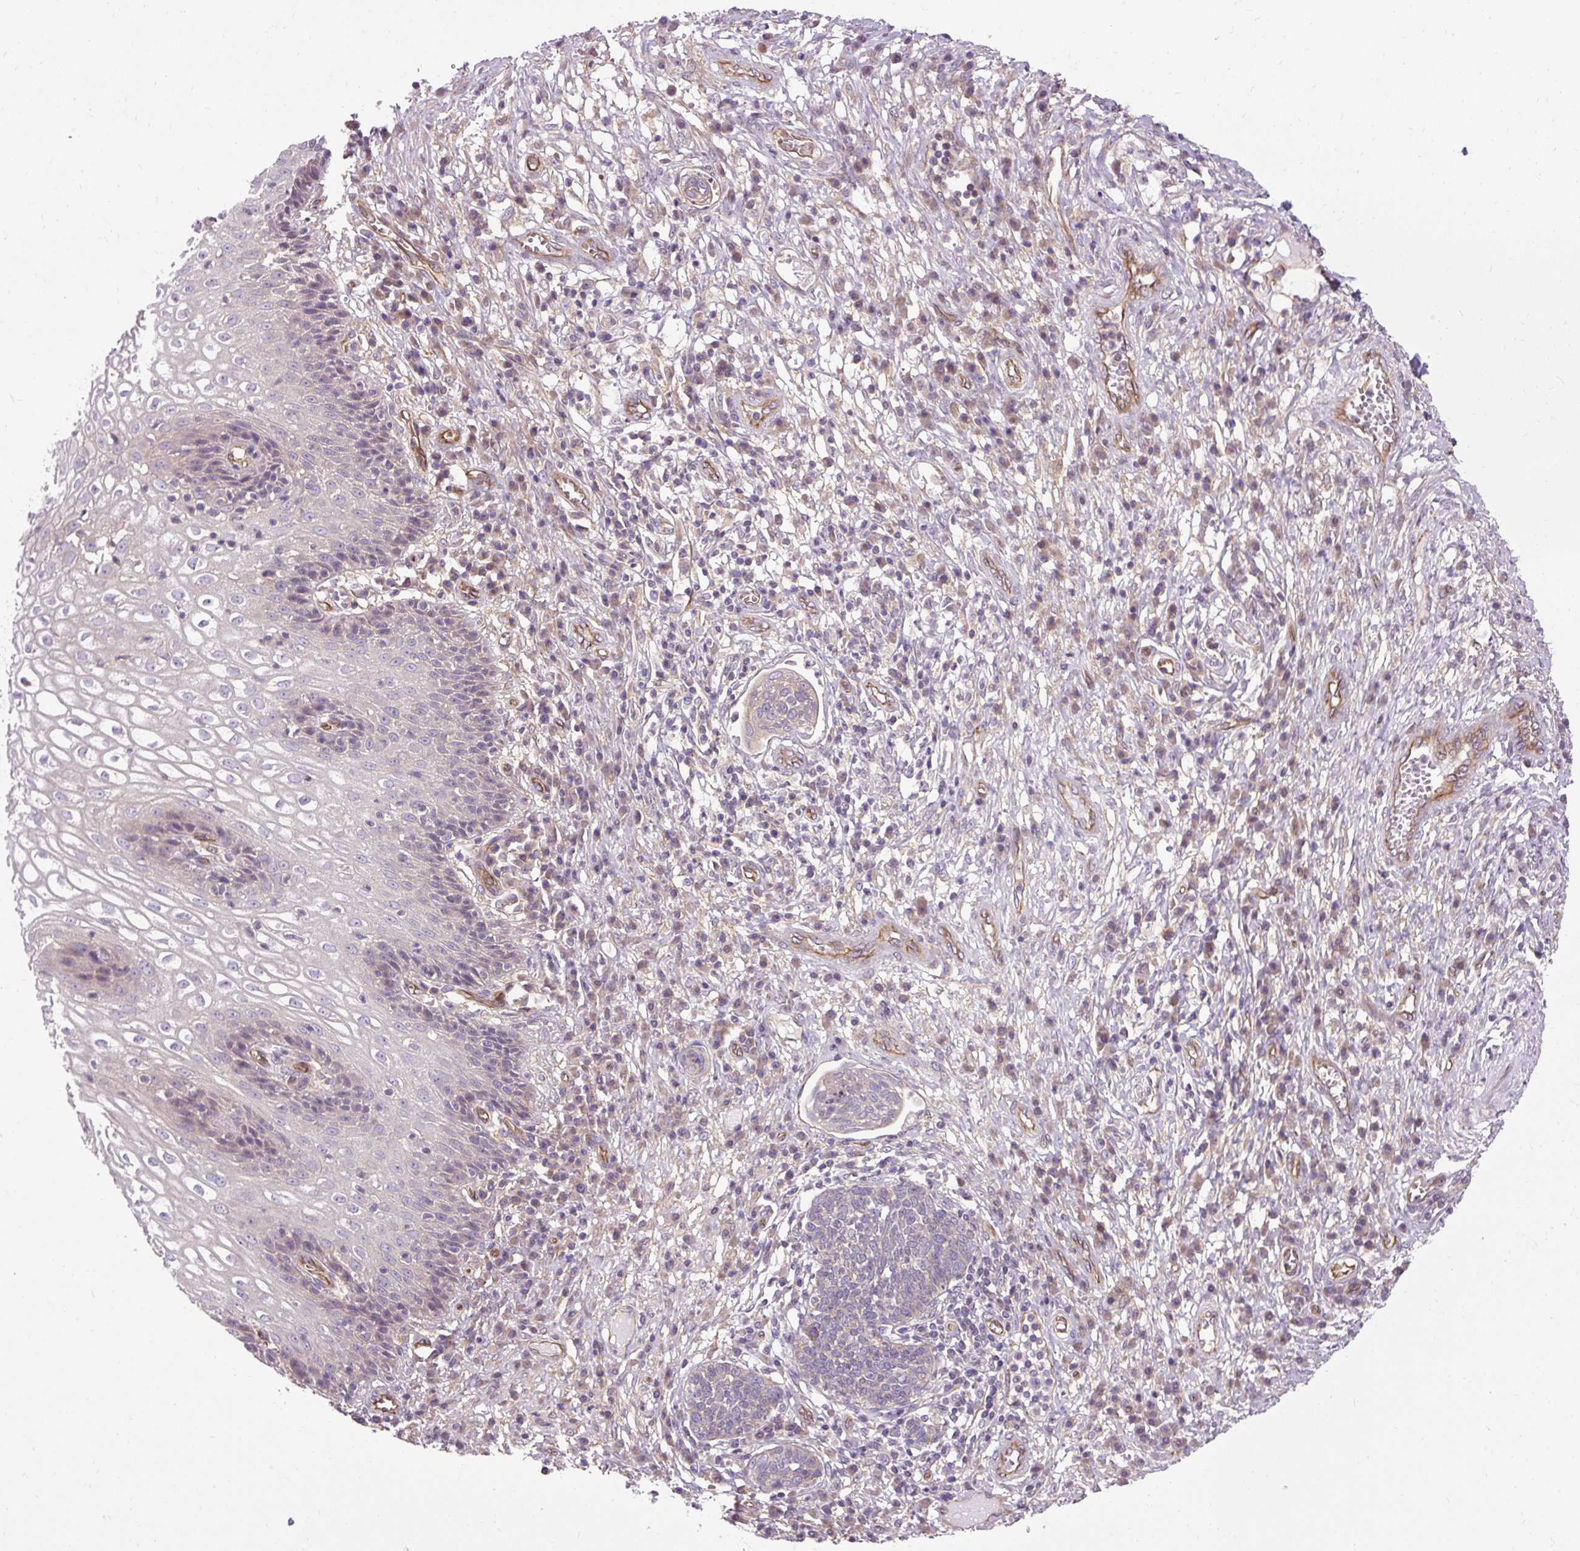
{"staining": {"intensity": "negative", "quantity": "none", "location": "none"}, "tissue": "cervical cancer", "cell_type": "Tumor cells", "image_type": "cancer", "snomed": [{"axis": "morphology", "description": "Squamous cell carcinoma, NOS"}, {"axis": "topography", "description": "Cervix"}], "caption": "Immunohistochemistry of squamous cell carcinoma (cervical) displays no staining in tumor cells. (DAB (3,3'-diaminobenzidine) IHC visualized using brightfield microscopy, high magnification).", "gene": "CCDC93", "patient": {"sex": "female", "age": 34}}